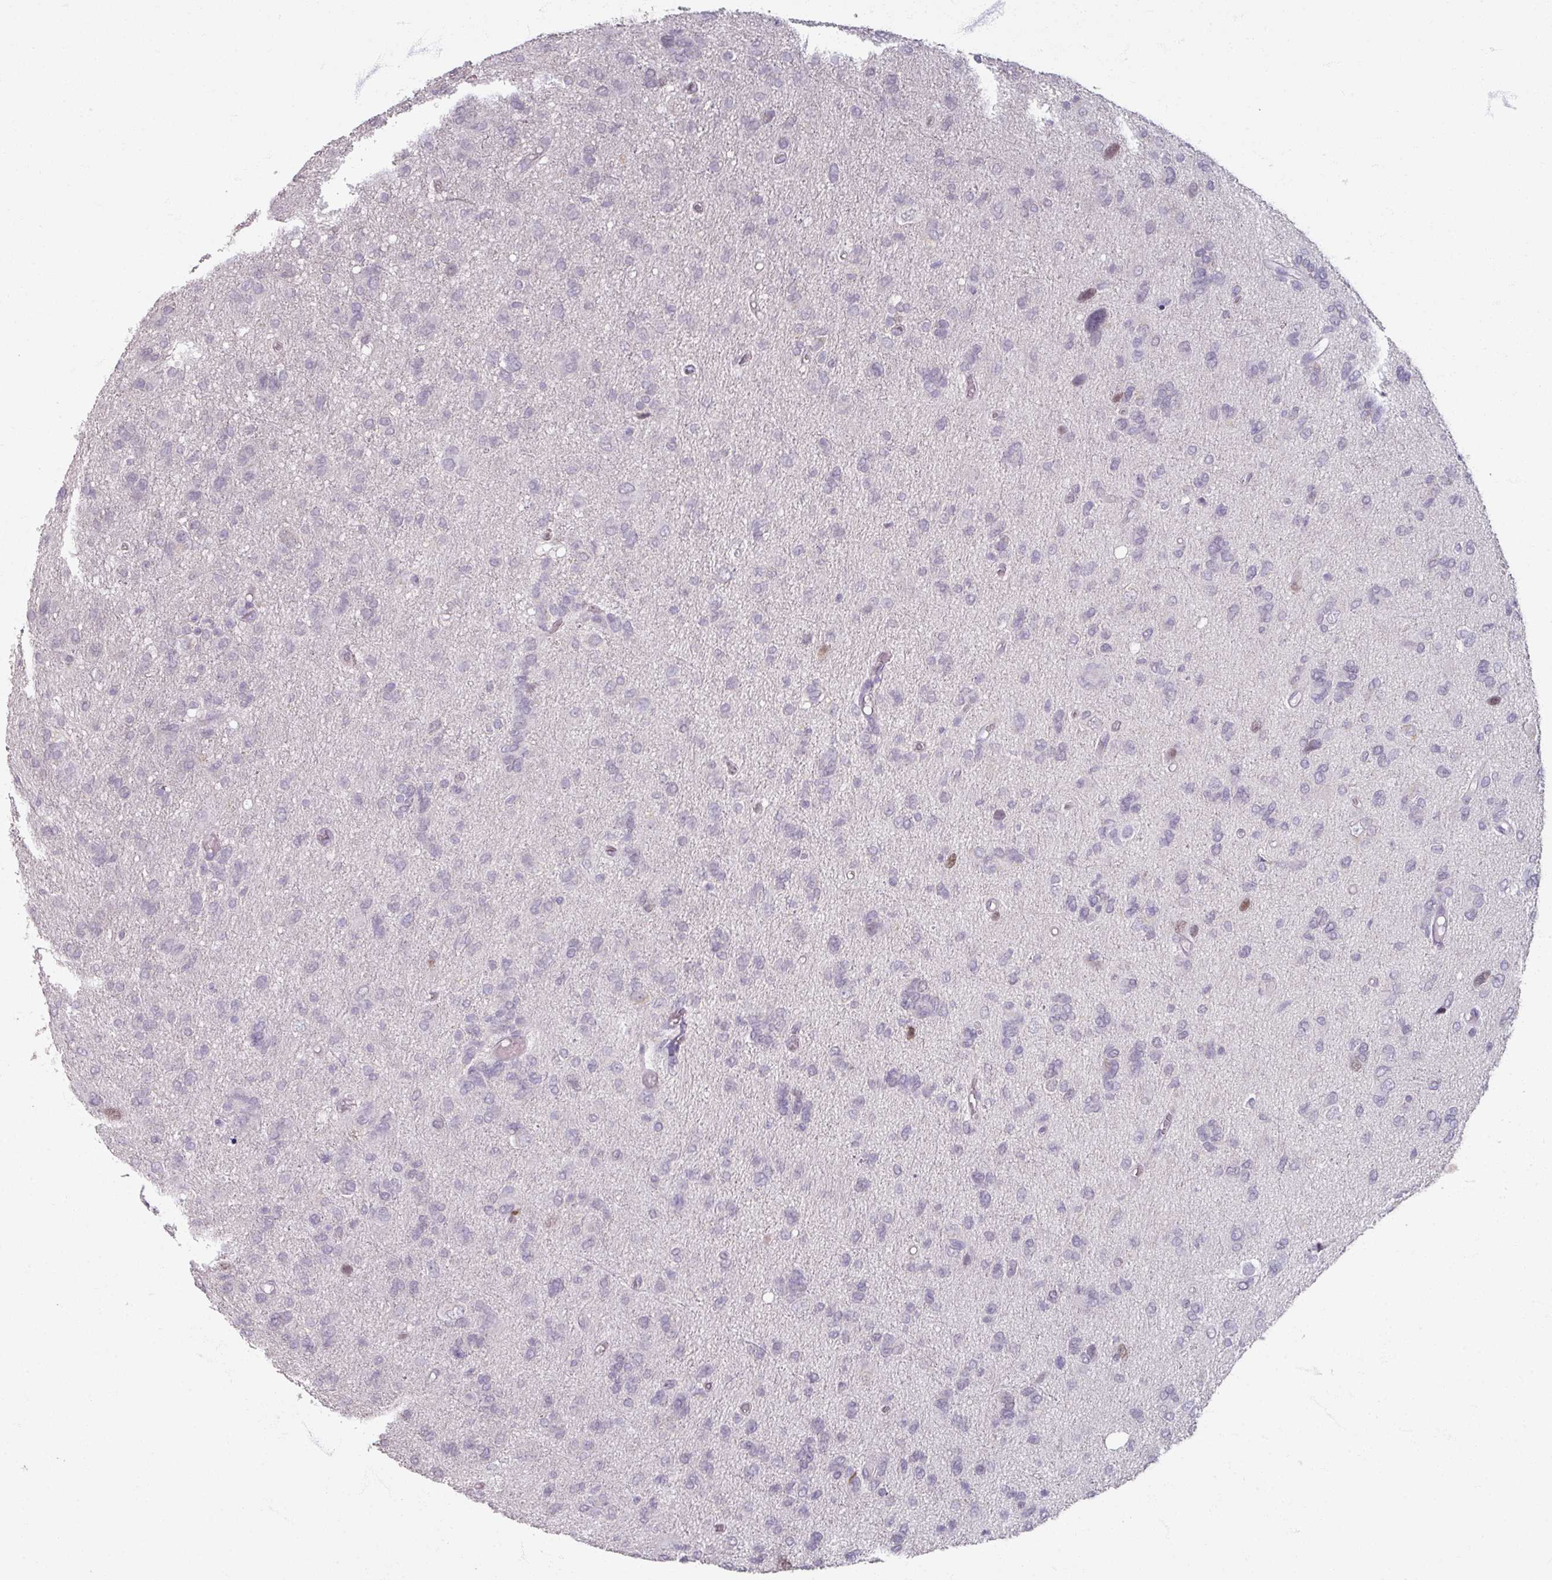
{"staining": {"intensity": "moderate", "quantity": "<25%", "location": "nuclear"}, "tissue": "glioma", "cell_type": "Tumor cells", "image_type": "cancer", "snomed": [{"axis": "morphology", "description": "Glioma, malignant, High grade"}, {"axis": "topography", "description": "Brain"}], "caption": "DAB (3,3'-diaminobenzidine) immunohistochemical staining of high-grade glioma (malignant) reveals moderate nuclear protein expression in about <25% of tumor cells. Using DAB (3,3'-diaminobenzidine) (brown) and hematoxylin (blue) stains, captured at high magnification using brightfield microscopy.", "gene": "SOX11", "patient": {"sex": "female", "age": 59}}